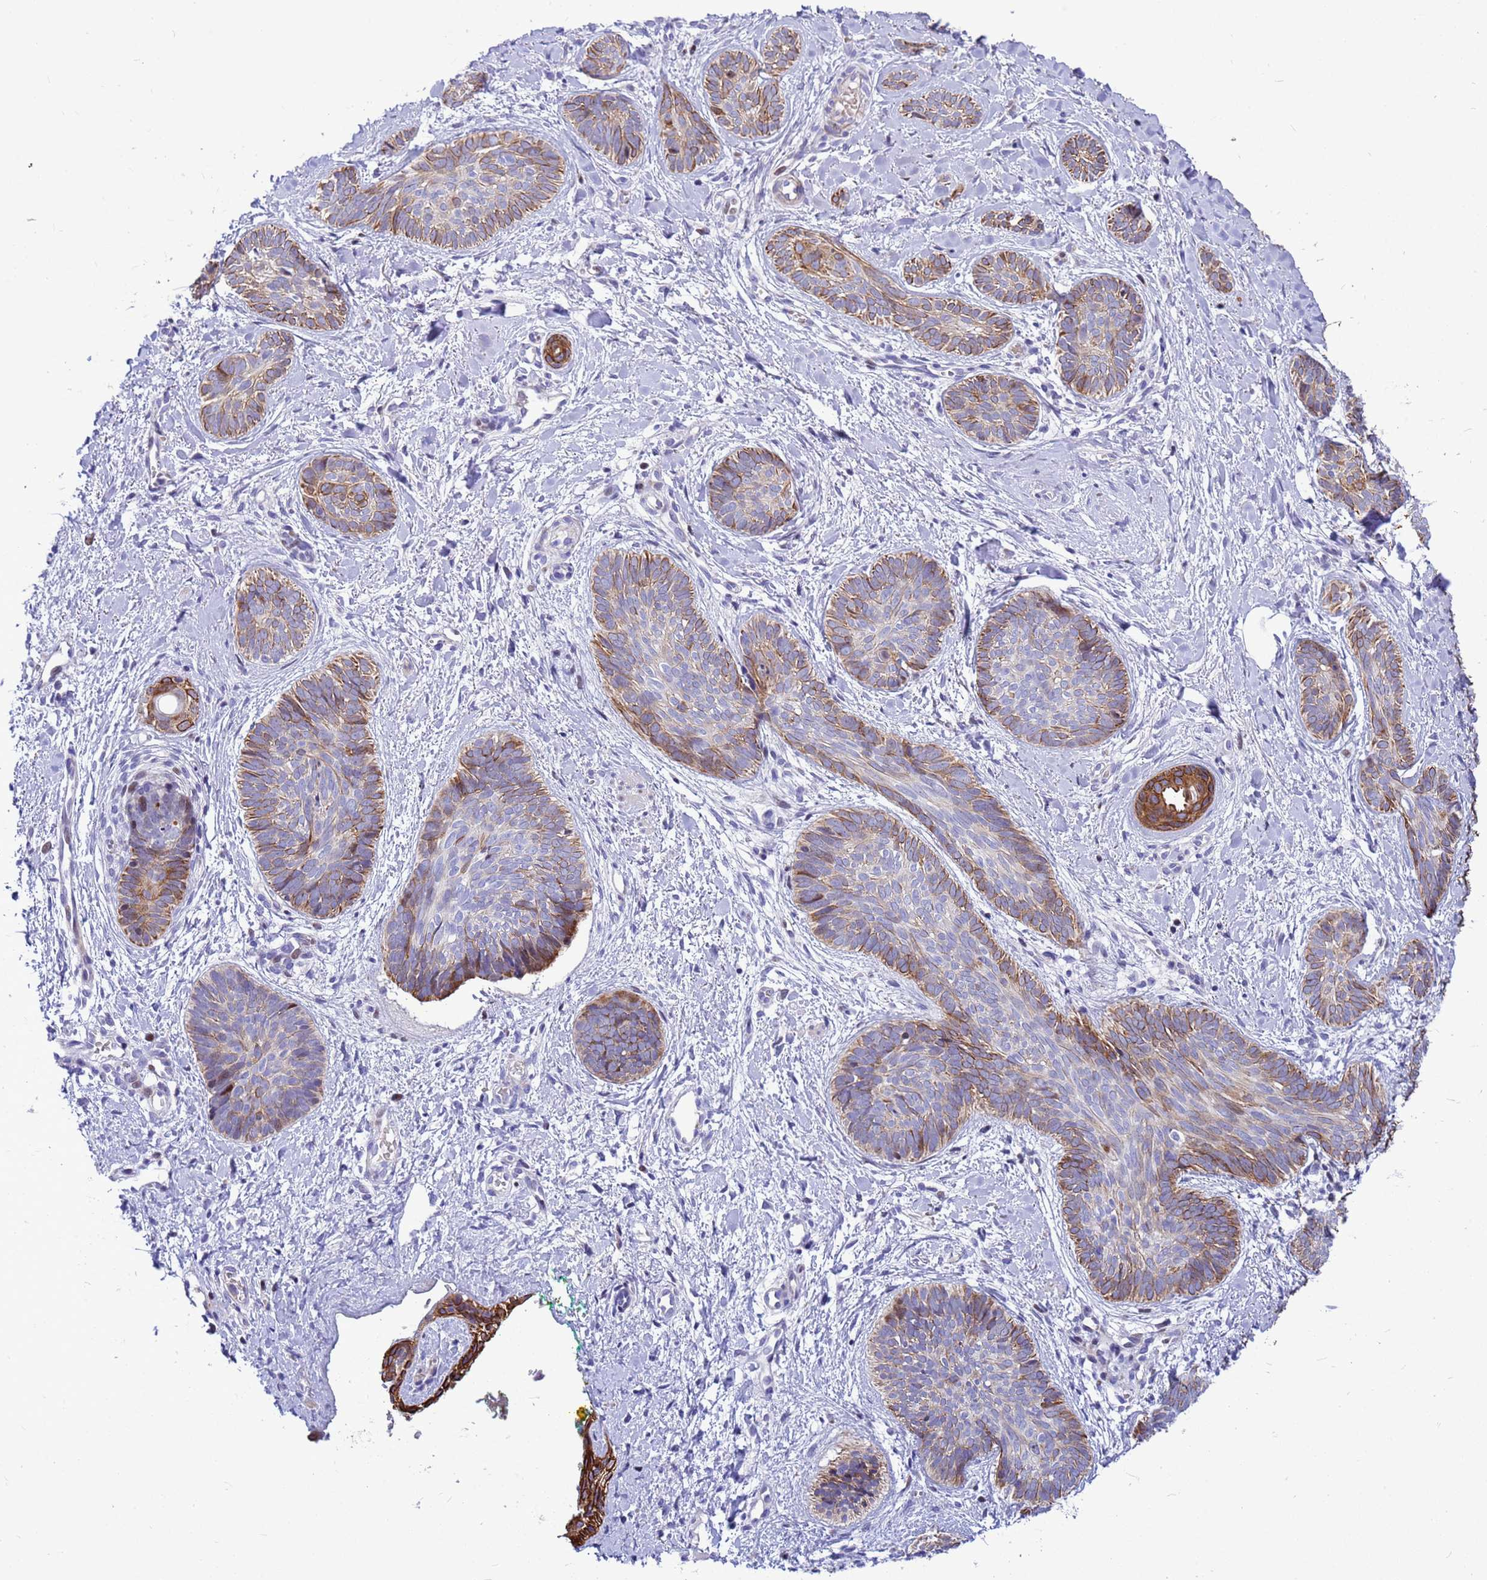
{"staining": {"intensity": "moderate", "quantity": "25%-75%", "location": "cytoplasmic/membranous"}, "tissue": "skin cancer", "cell_type": "Tumor cells", "image_type": "cancer", "snomed": [{"axis": "morphology", "description": "Basal cell carcinoma"}, {"axis": "topography", "description": "Skin"}], "caption": "There is medium levels of moderate cytoplasmic/membranous expression in tumor cells of skin cancer, as demonstrated by immunohistochemical staining (brown color).", "gene": "ADAMTS7", "patient": {"sex": "female", "age": 81}}